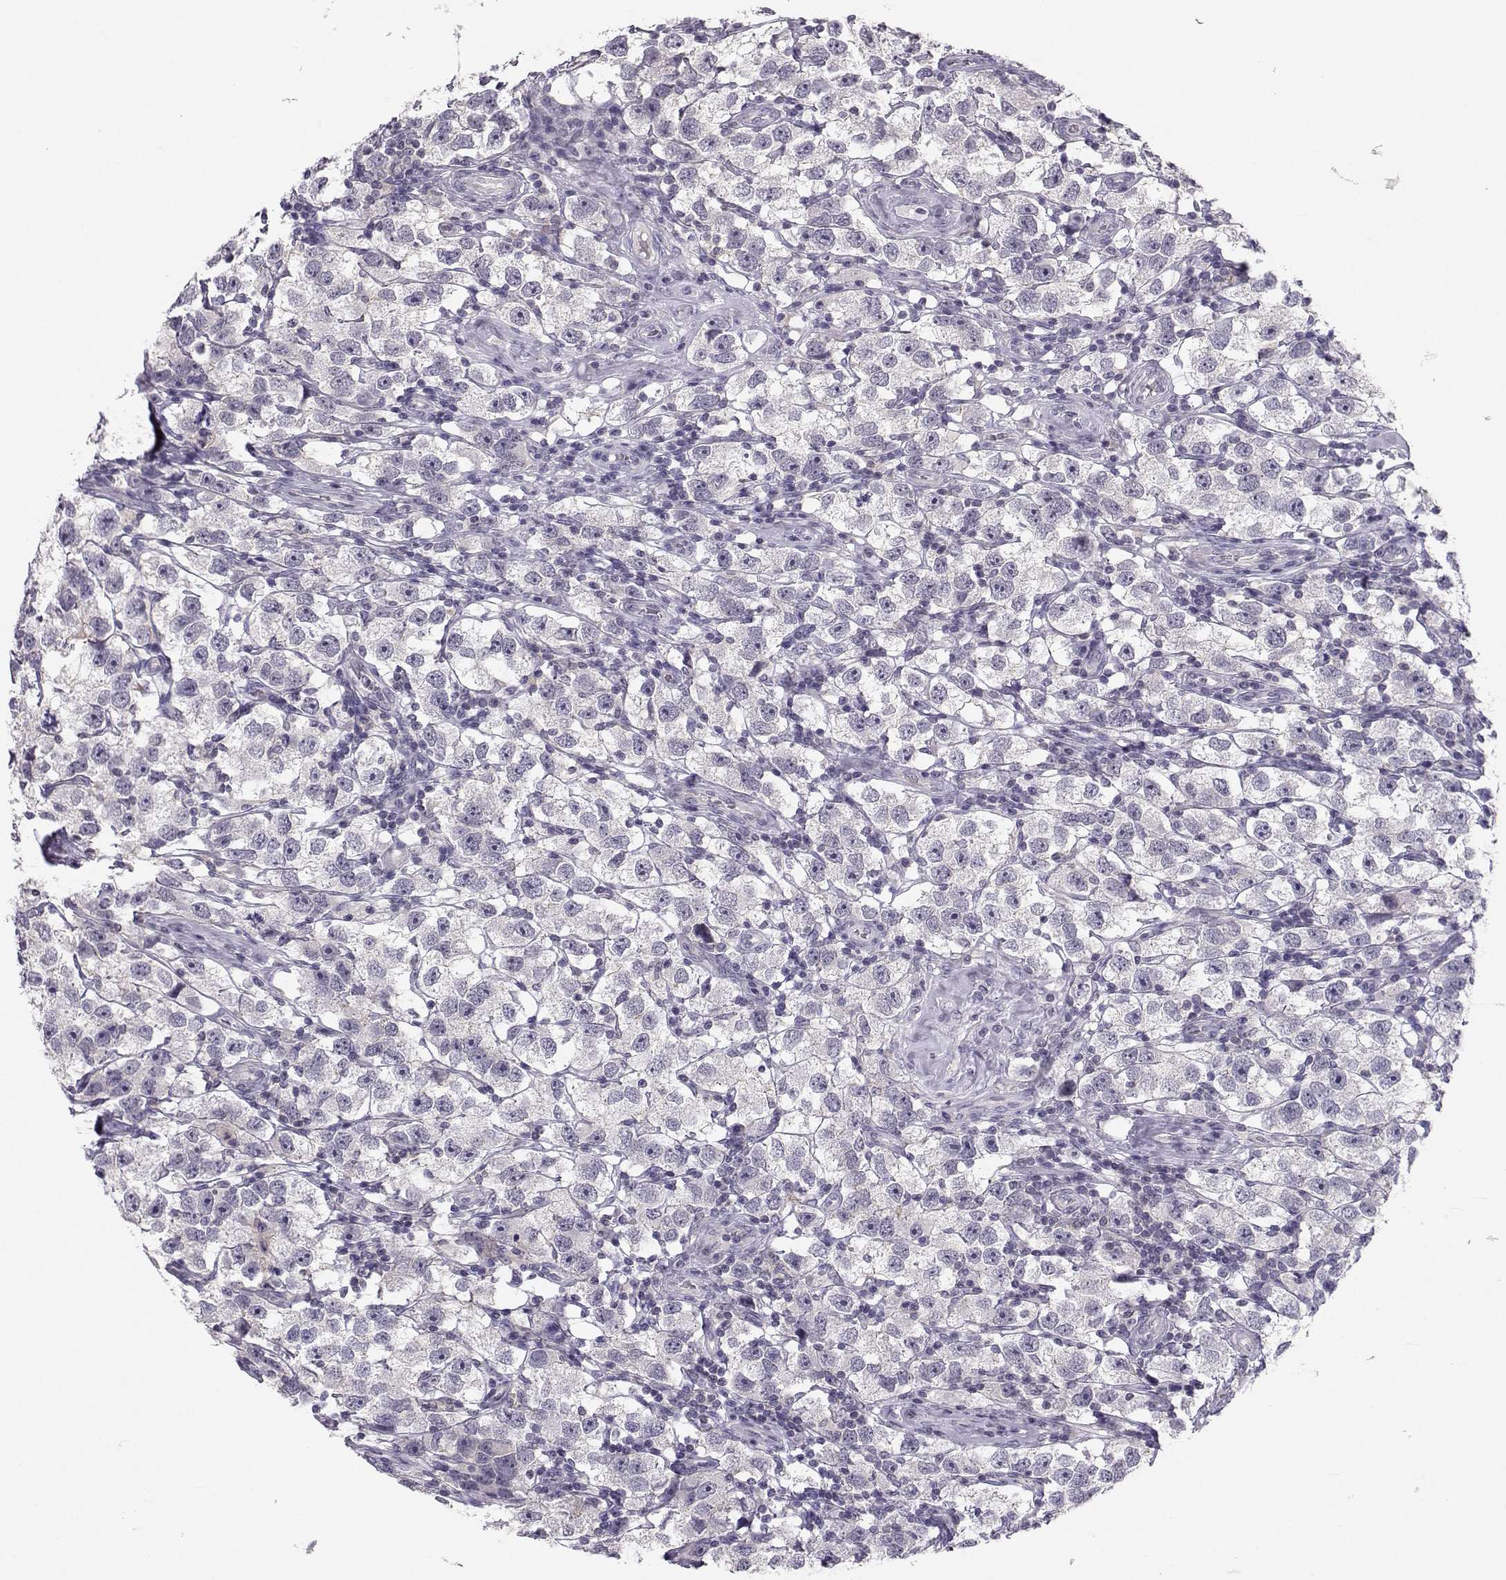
{"staining": {"intensity": "negative", "quantity": "none", "location": "none"}, "tissue": "testis cancer", "cell_type": "Tumor cells", "image_type": "cancer", "snomed": [{"axis": "morphology", "description": "Seminoma, NOS"}, {"axis": "topography", "description": "Testis"}], "caption": "The histopathology image displays no staining of tumor cells in testis cancer (seminoma). Nuclei are stained in blue.", "gene": "MROH7", "patient": {"sex": "male", "age": 26}}